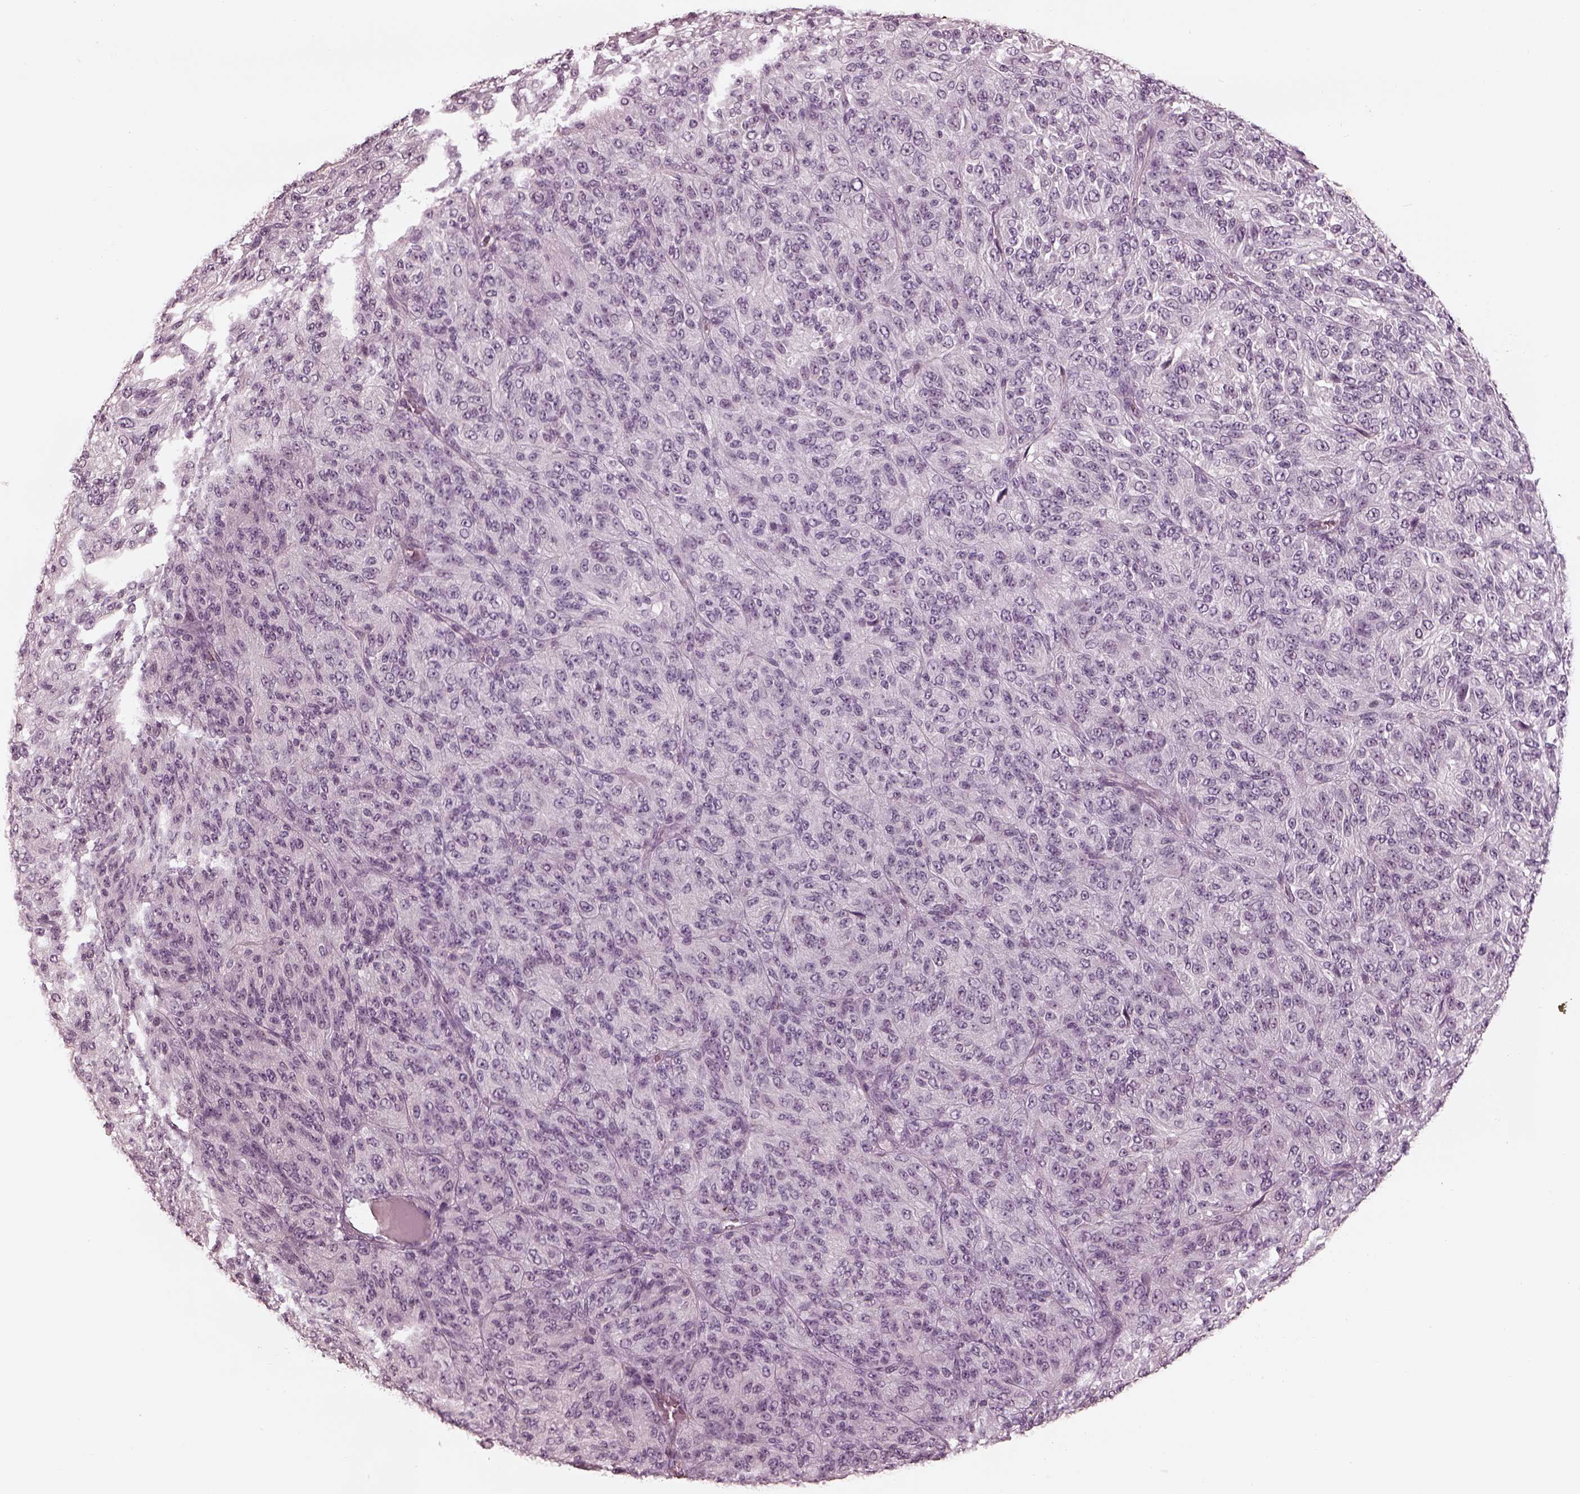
{"staining": {"intensity": "negative", "quantity": "none", "location": "none"}, "tissue": "melanoma", "cell_type": "Tumor cells", "image_type": "cancer", "snomed": [{"axis": "morphology", "description": "Malignant melanoma, Metastatic site"}, {"axis": "topography", "description": "Brain"}], "caption": "An IHC histopathology image of malignant melanoma (metastatic site) is shown. There is no staining in tumor cells of malignant melanoma (metastatic site).", "gene": "ADRB3", "patient": {"sex": "female", "age": 56}}